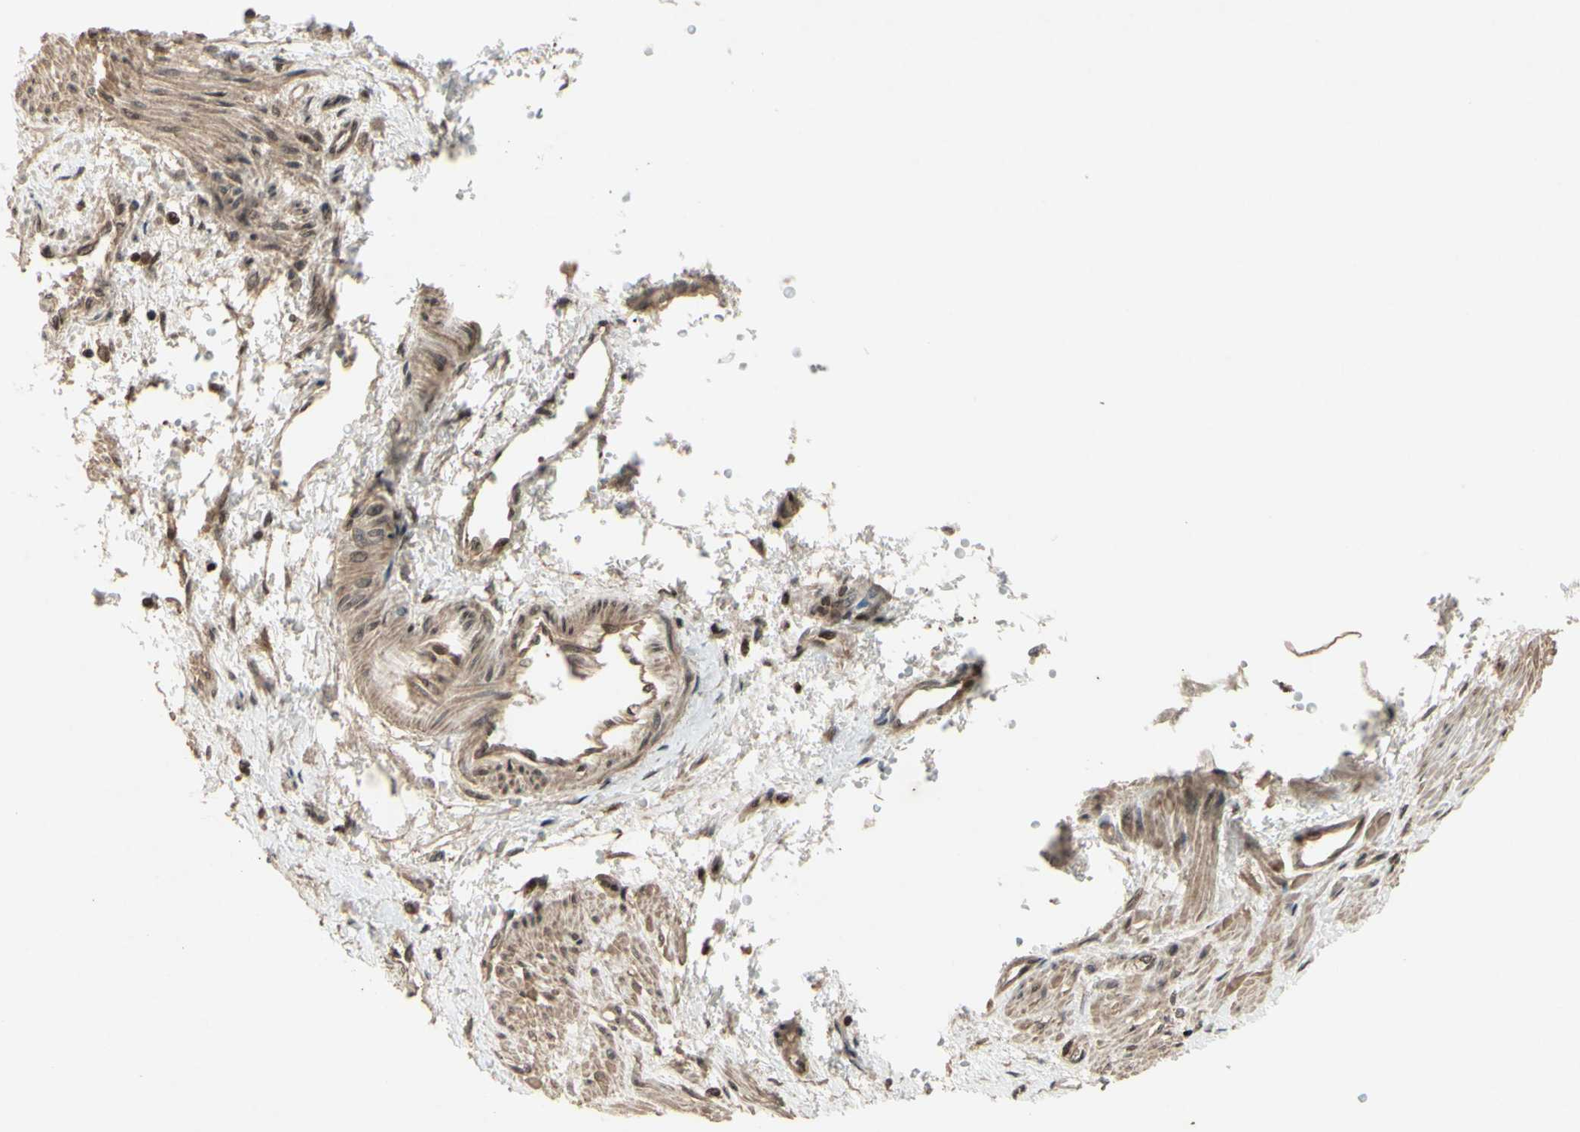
{"staining": {"intensity": "weak", "quantity": "25%-75%", "location": "cytoplasmic/membranous"}, "tissue": "smooth muscle", "cell_type": "Smooth muscle cells", "image_type": "normal", "snomed": [{"axis": "morphology", "description": "Normal tissue, NOS"}, {"axis": "topography", "description": "Smooth muscle"}, {"axis": "topography", "description": "Uterus"}], "caption": "High-power microscopy captured an immunohistochemistry (IHC) micrograph of benign smooth muscle, revealing weak cytoplasmic/membranous positivity in approximately 25%-75% of smooth muscle cells. (IHC, brightfield microscopy, high magnification).", "gene": "SNW1", "patient": {"sex": "female", "age": 39}}